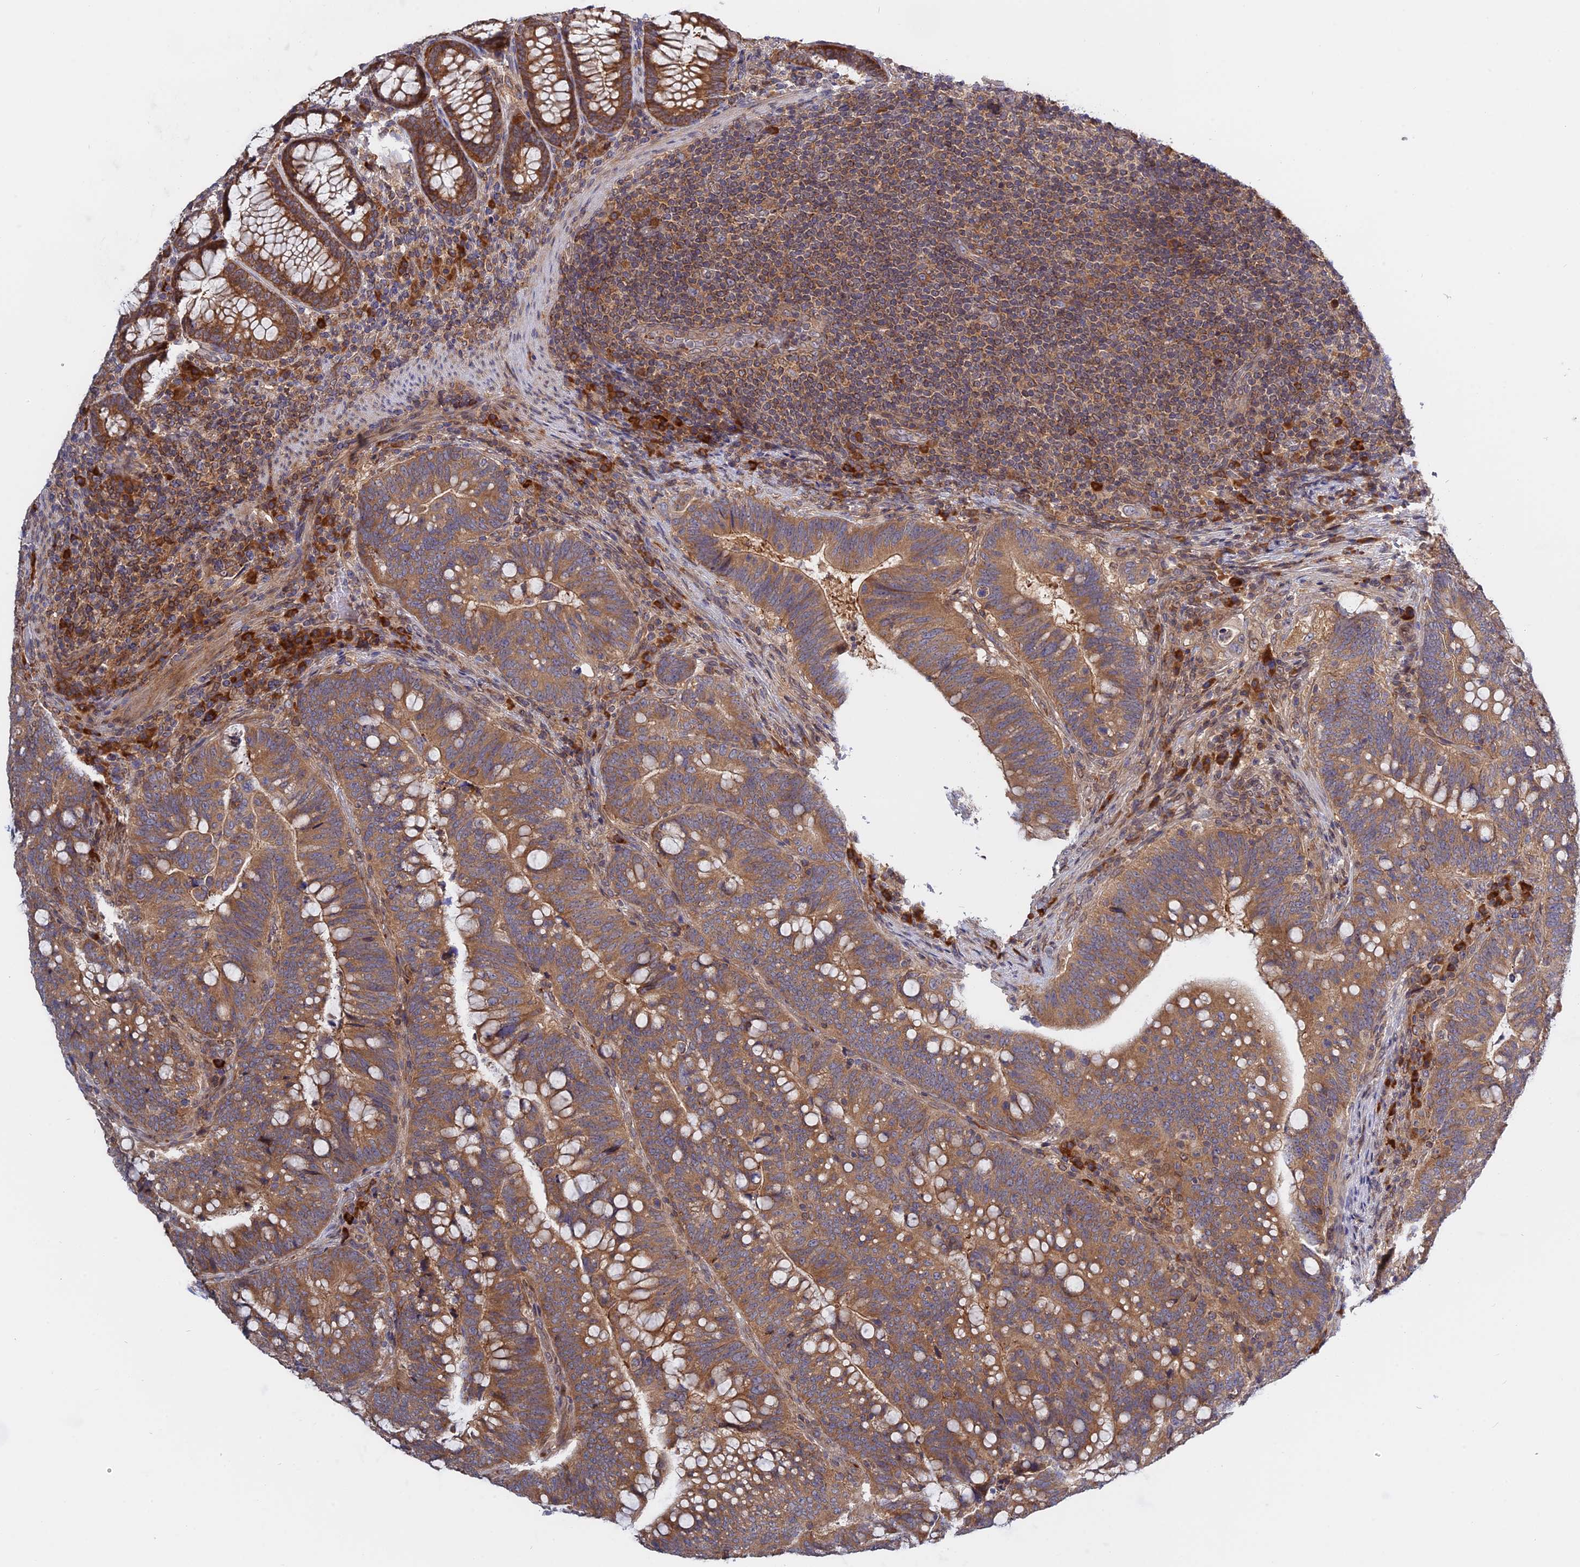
{"staining": {"intensity": "moderate", "quantity": ">75%", "location": "cytoplasmic/membranous"}, "tissue": "colorectal cancer", "cell_type": "Tumor cells", "image_type": "cancer", "snomed": [{"axis": "morphology", "description": "Normal tissue, NOS"}, {"axis": "morphology", "description": "Adenocarcinoma, NOS"}, {"axis": "topography", "description": "Colon"}], "caption": "Adenocarcinoma (colorectal) stained for a protein reveals moderate cytoplasmic/membranous positivity in tumor cells. (brown staining indicates protein expression, while blue staining denotes nuclei).", "gene": "IL21R", "patient": {"sex": "female", "age": 66}}